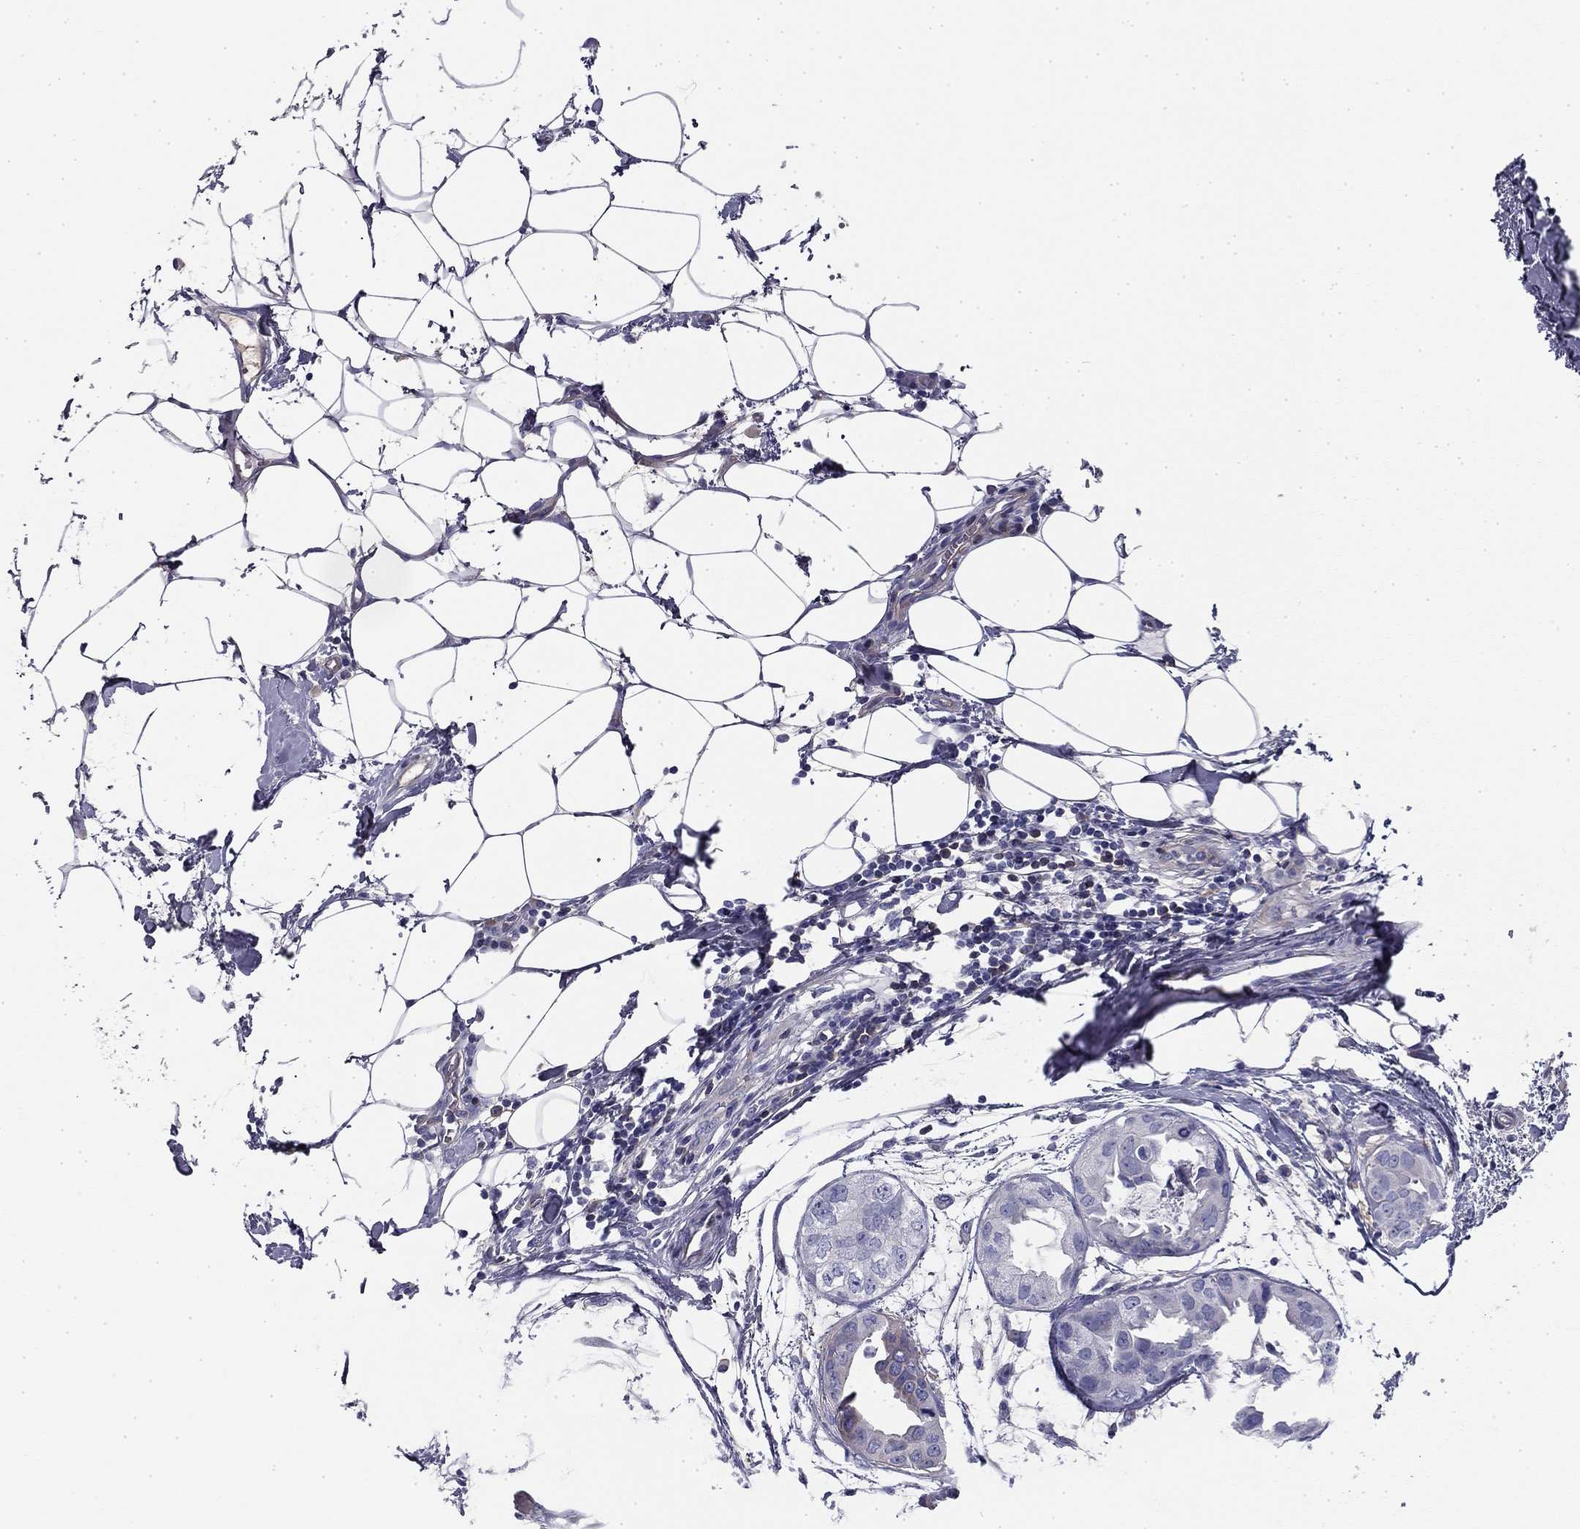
{"staining": {"intensity": "negative", "quantity": "none", "location": "none"}, "tissue": "breast cancer", "cell_type": "Tumor cells", "image_type": "cancer", "snomed": [{"axis": "morphology", "description": "Normal tissue, NOS"}, {"axis": "morphology", "description": "Duct carcinoma"}, {"axis": "topography", "description": "Breast"}], "caption": "Immunohistochemistry of infiltrating ductal carcinoma (breast) exhibits no expression in tumor cells.", "gene": "CPLX4", "patient": {"sex": "female", "age": 40}}